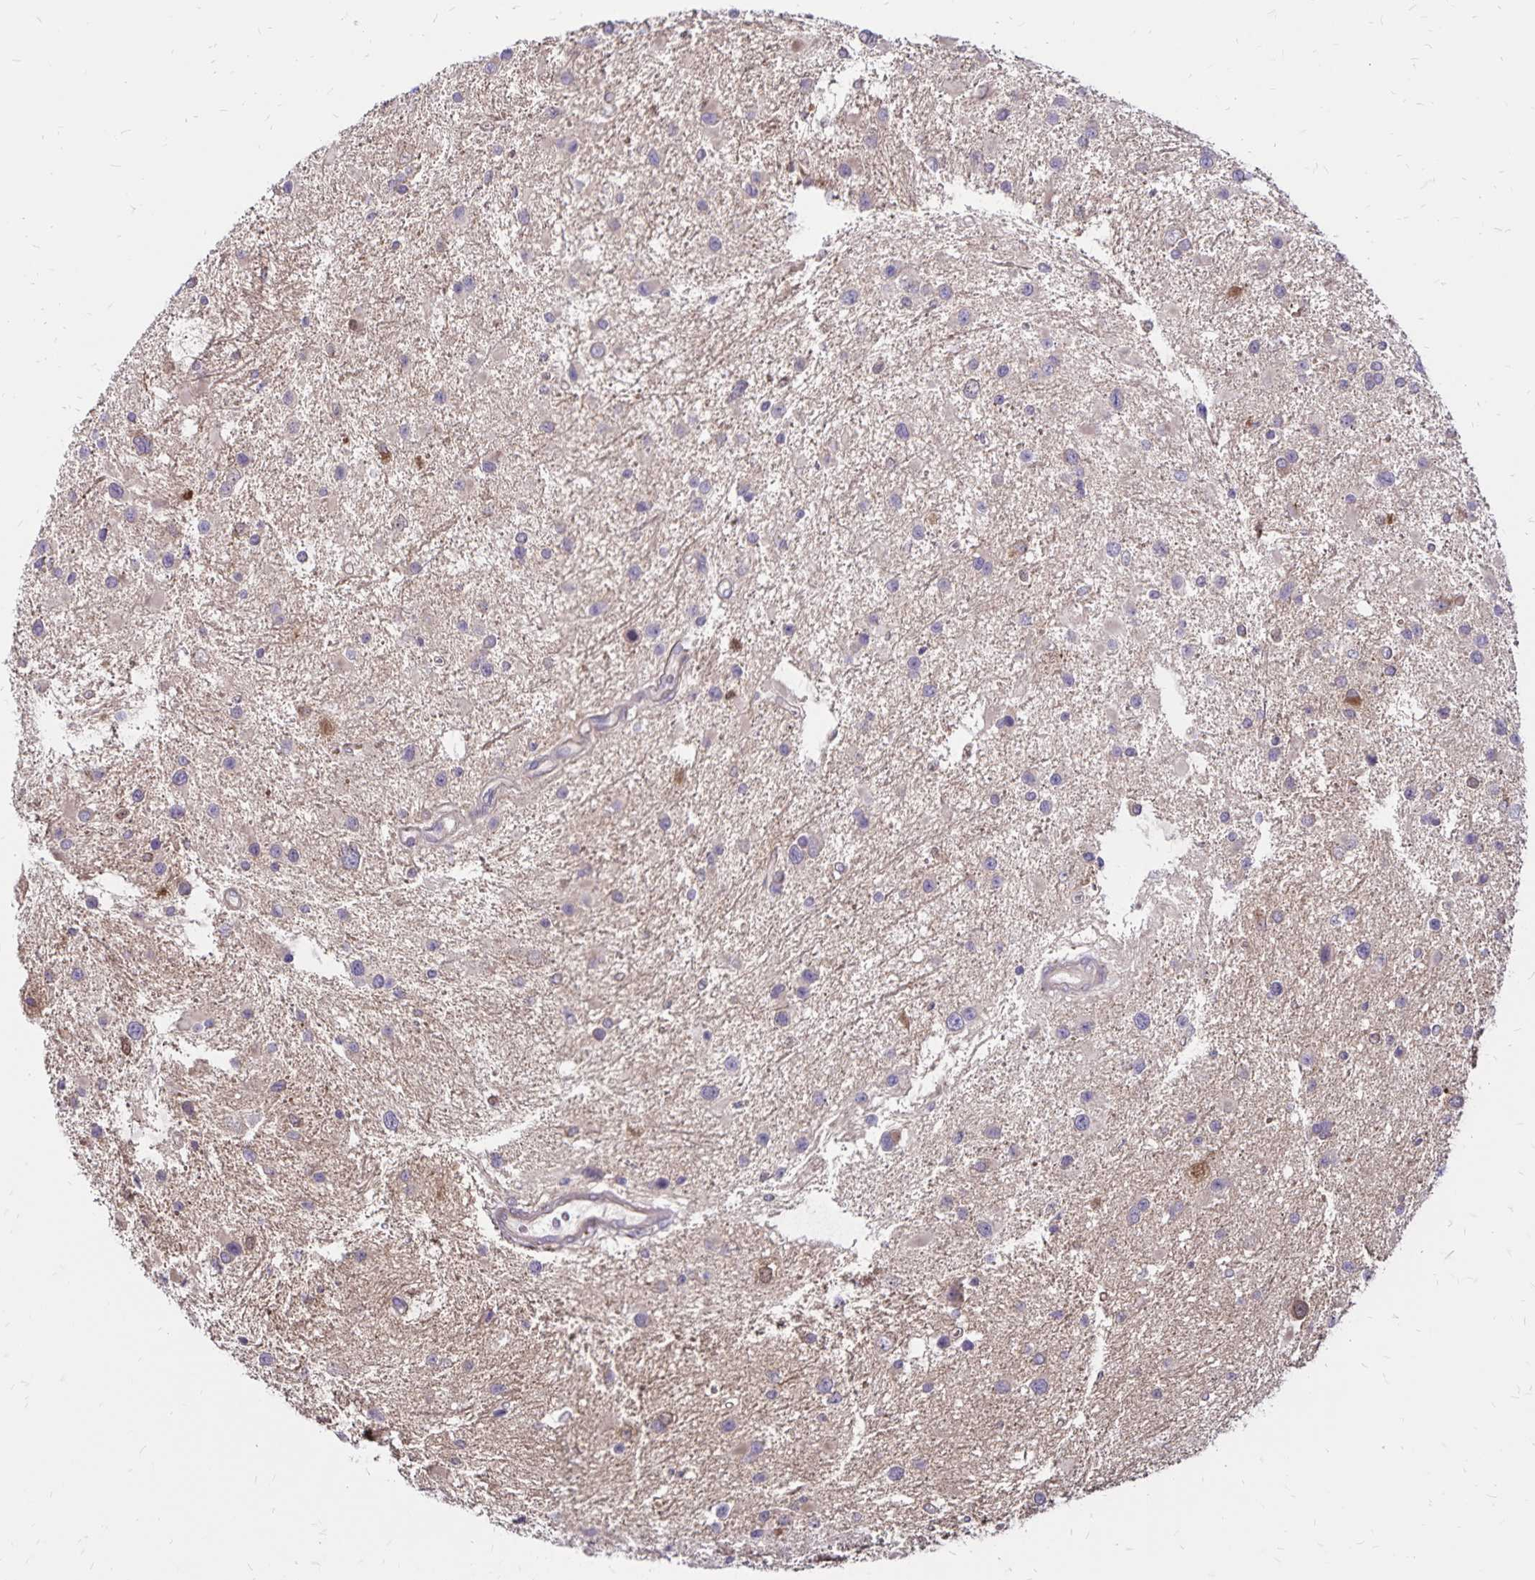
{"staining": {"intensity": "negative", "quantity": "none", "location": "none"}, "tissue": "glioma", "cell_type": "Tumor cells", "image_type": "cancer", "snomed": [{"axis": "morphology", "description": "Glioma, malignant, Low grade"}, {"axis": "topography", "description": "Brain"}], "caption": "This micrograph is of glioma stained with immunohistochemistry (IHC) to label a protein in brown with the nuclei are counter-stained blue. There is no expression in tumor cells.", "gene": "FSD1", "patient": {"sex": "female", "age": 32}}